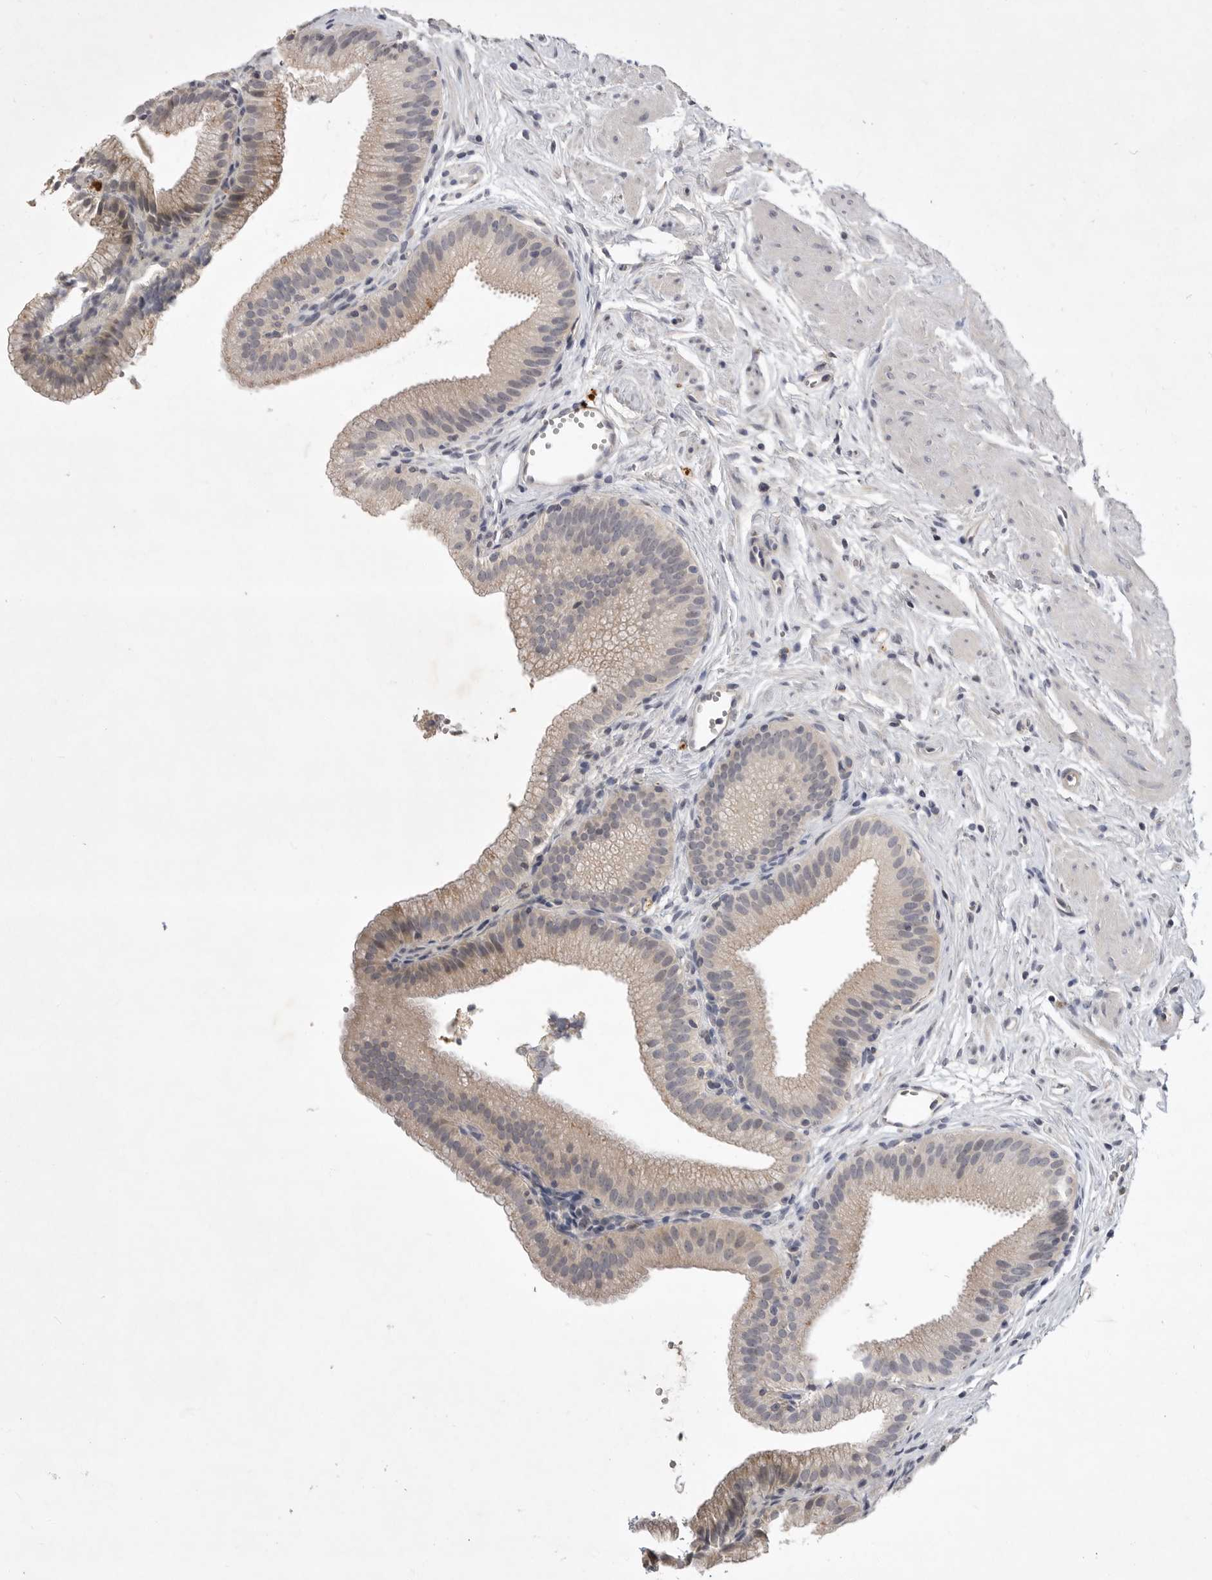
{"staining": {"intensity": "weak", "quantity": ">75%", "location": "cytoplasmic/membranous"}, "tissue": "gallbladder", "cell_type": "Glandular cells", "image_type": "normal", "snomed": [{"axis": "morphology", "description": "Normal tissue, NOS"}, {"axis": "topography", "description": "Gallbladder"}, {"axis": "topography", "description": "Peripheral nerve tissue"}], "caption": "Brown immunohistochemical staining in benign gallbladder demonstrates weak cytoplasmic/membranous expression in approximately >75% of glandular cells. (DAB (3,3'-diaminobenzidine) IHC with brightfield microscopy, high magnification).", "gene": "ITGAD", "patient": {"sex": "male", "age": 38}}